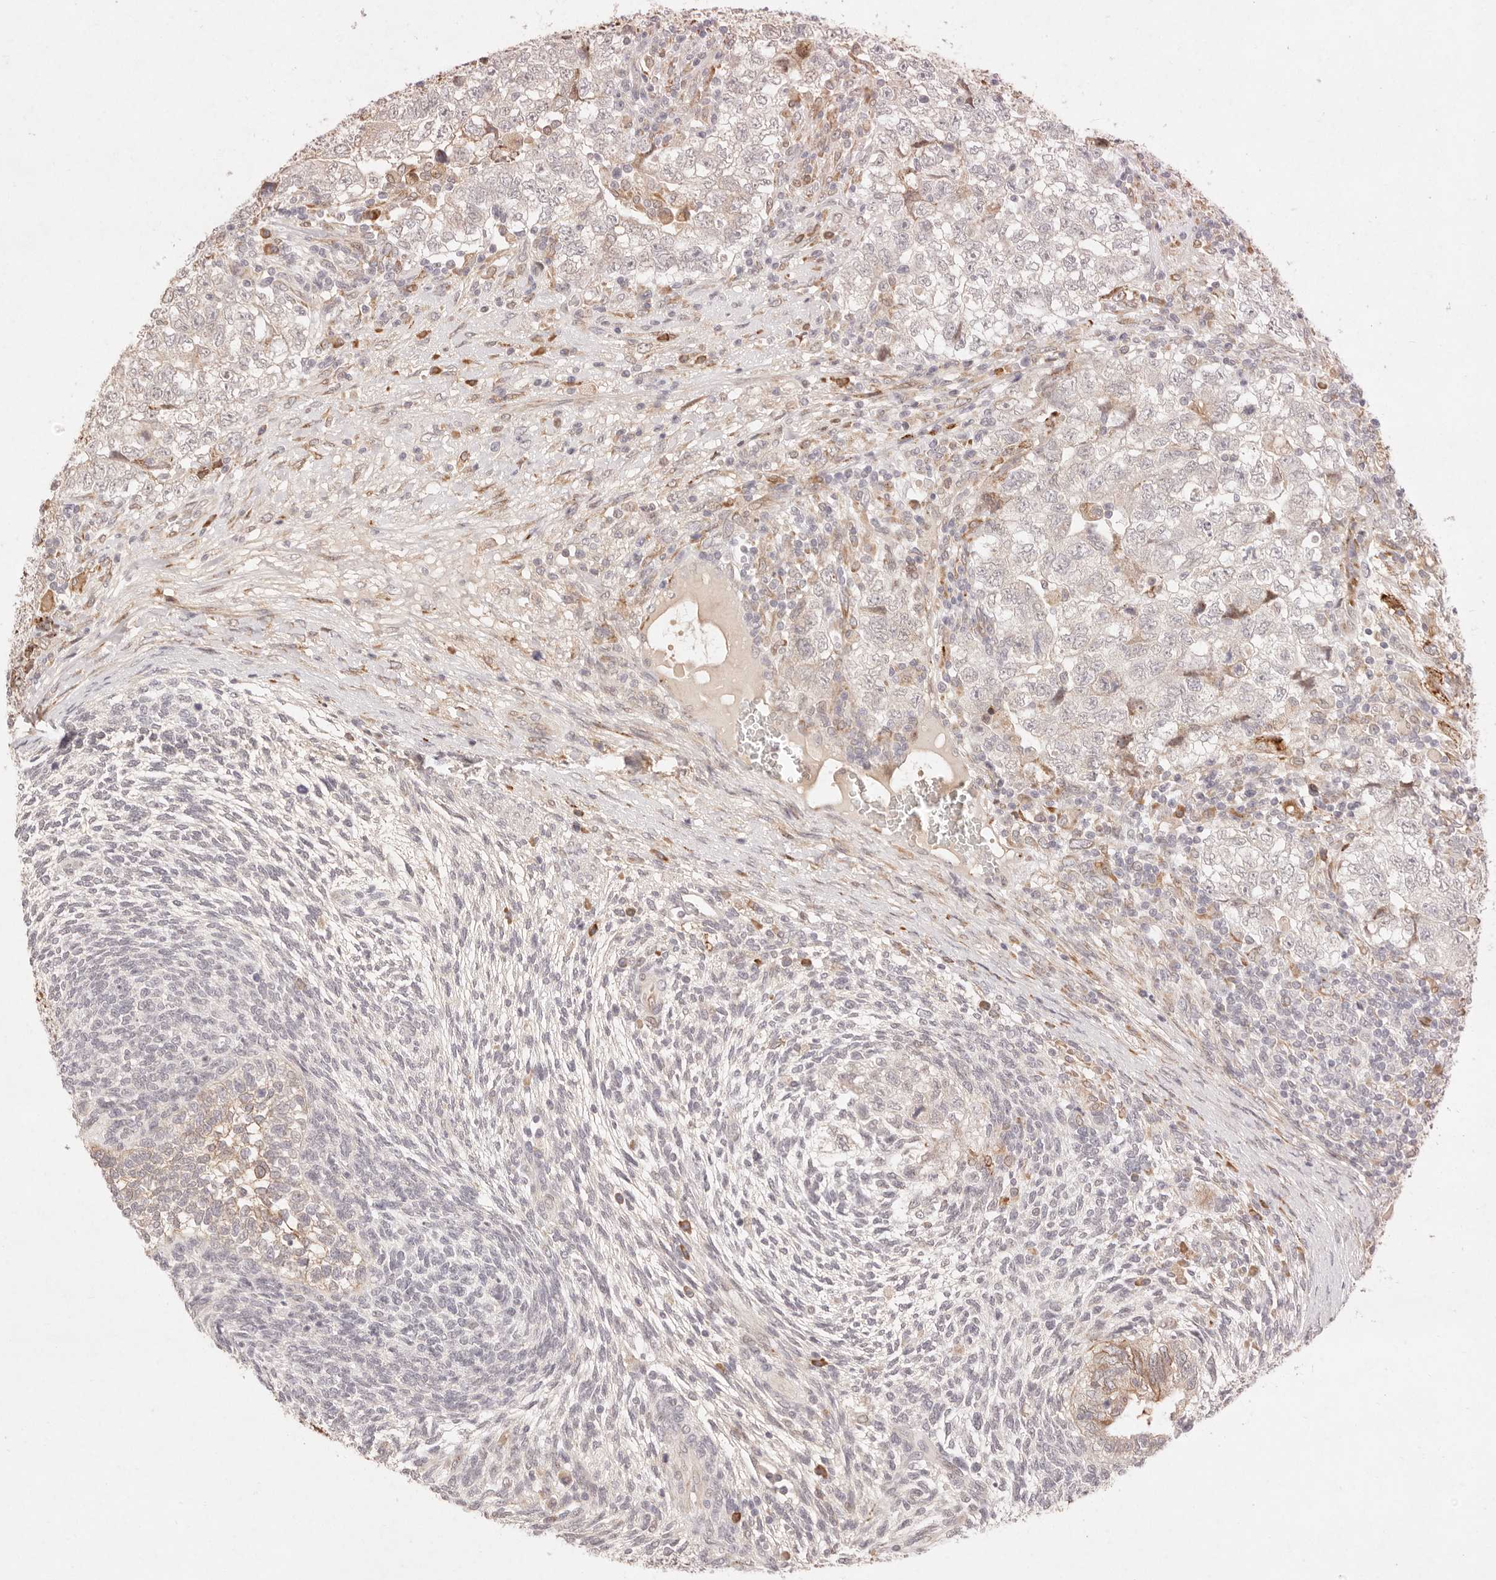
{"staining": {"intensity": "negative", "quantity": "none", "location": "none"}, "tissue": "testis cancer", "cell_type": "Tumor cells", "image_type": "cancer", "snomed": [{"axis": "morphology", "description": "Carcinoma, Embryonal, NOS"}, {"axis": "topography", "description": "Testis"}], "caption": "Tumor cells are negative for brown protein staining in testis embryonal carcinoma.", "gene": "C1orf127", "patient": {"sex": "male", "age": 37}}